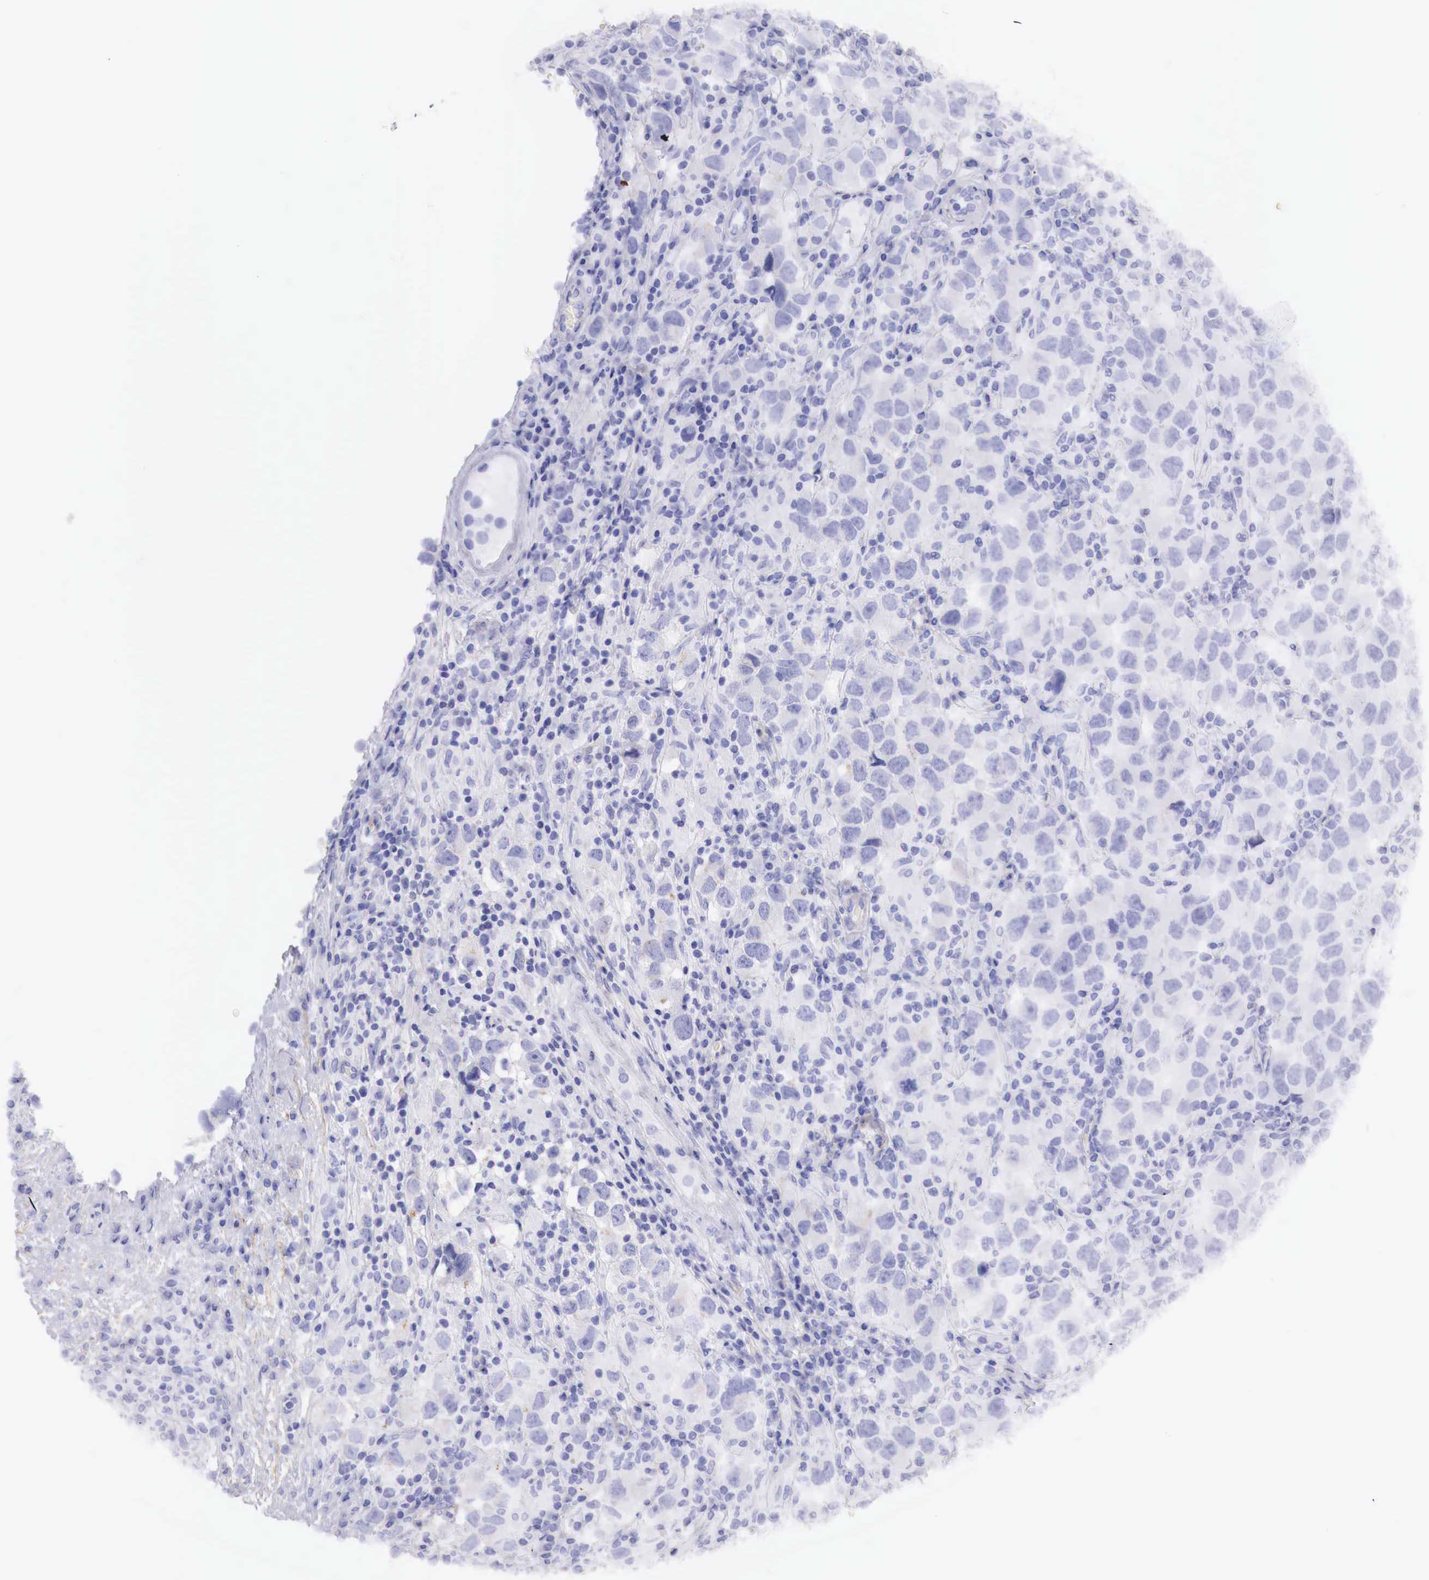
{"staining": {"intensity": "negative", "quantity": "none", "location": "none"}, "tissue": "testis cancer", "cell_type": "Tumor cells", "image_type": "cancer", "snomed": [{"axis": "morphology", "description": "Carcinoma, Embryonal, NOS"}, {"axis": "topography", "description": "Testis"}], "caption": "A high-resolution image shows immunohistochemistry staining of testis cancer, which shows no significant staining in tumor cells. (Stains: DAB immunohistochemistry with hematoxylin counter stain, Microscopy: brightfield microscopy at high magnification).", "gene": "TPM1", "patient": {"sex": "male", "age": 21}}